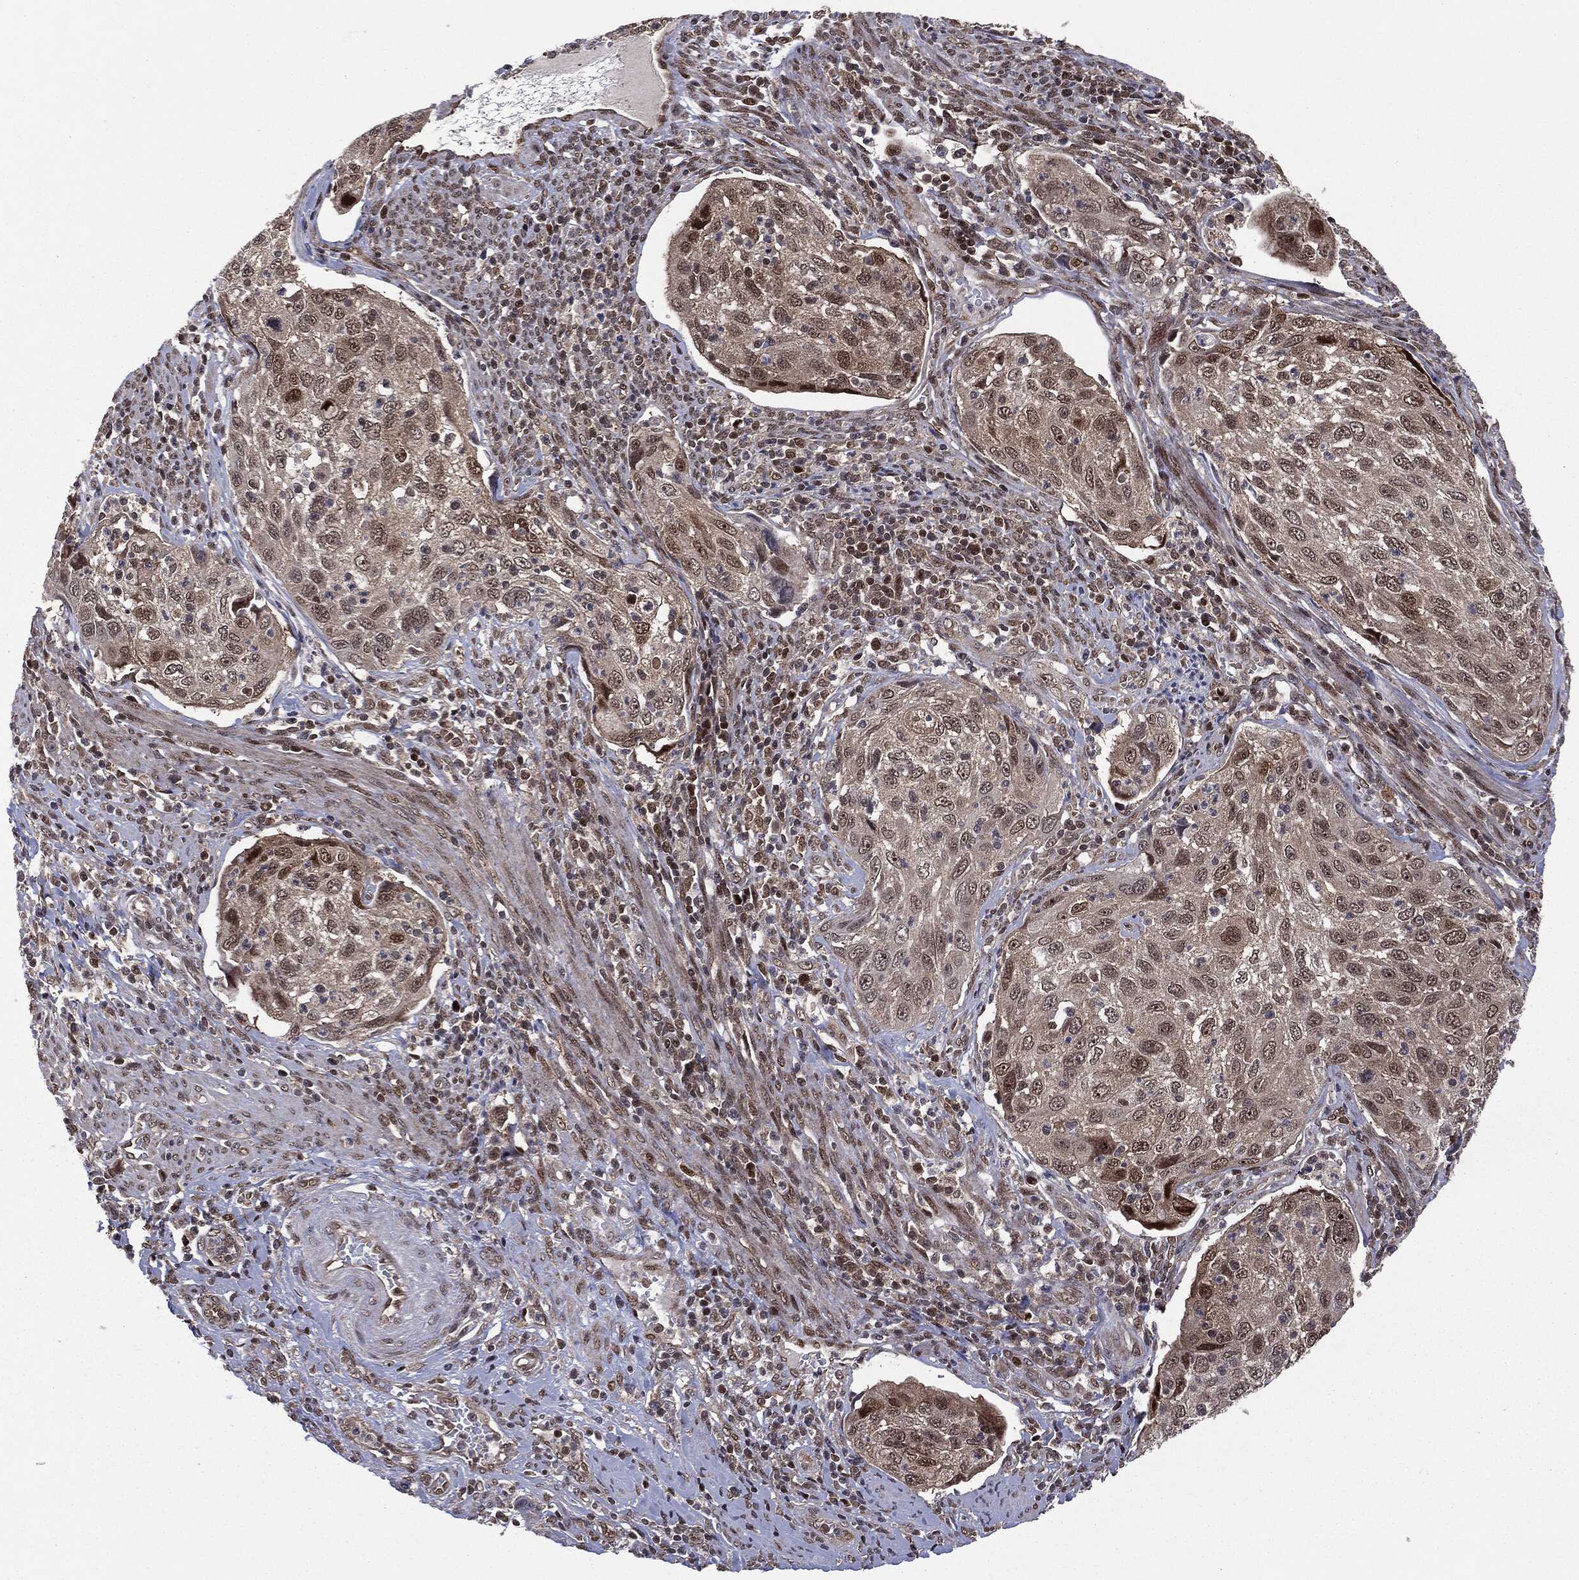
{"staining": {"intensity": "moderate", "quantity": "<25%", "location": "nuclear"}, "tissue": "cervical cancer", "cell_type": "Tumor cells", "image_type": "cancer", "snomed": [{"axis": "morphology", "description": "Squamous cell carcinoma, NOS"}, {"axis": "topography", "description": "Cervix"}], "caption": "A high-resolution micrograph shows IHC staining of squamous cell carcinoma (cervical), which exhibits moderate nuclear expression in about <25% of tumor cells.", "gene": "PTPA", "patient": {"sex": "female", "age": 70}}